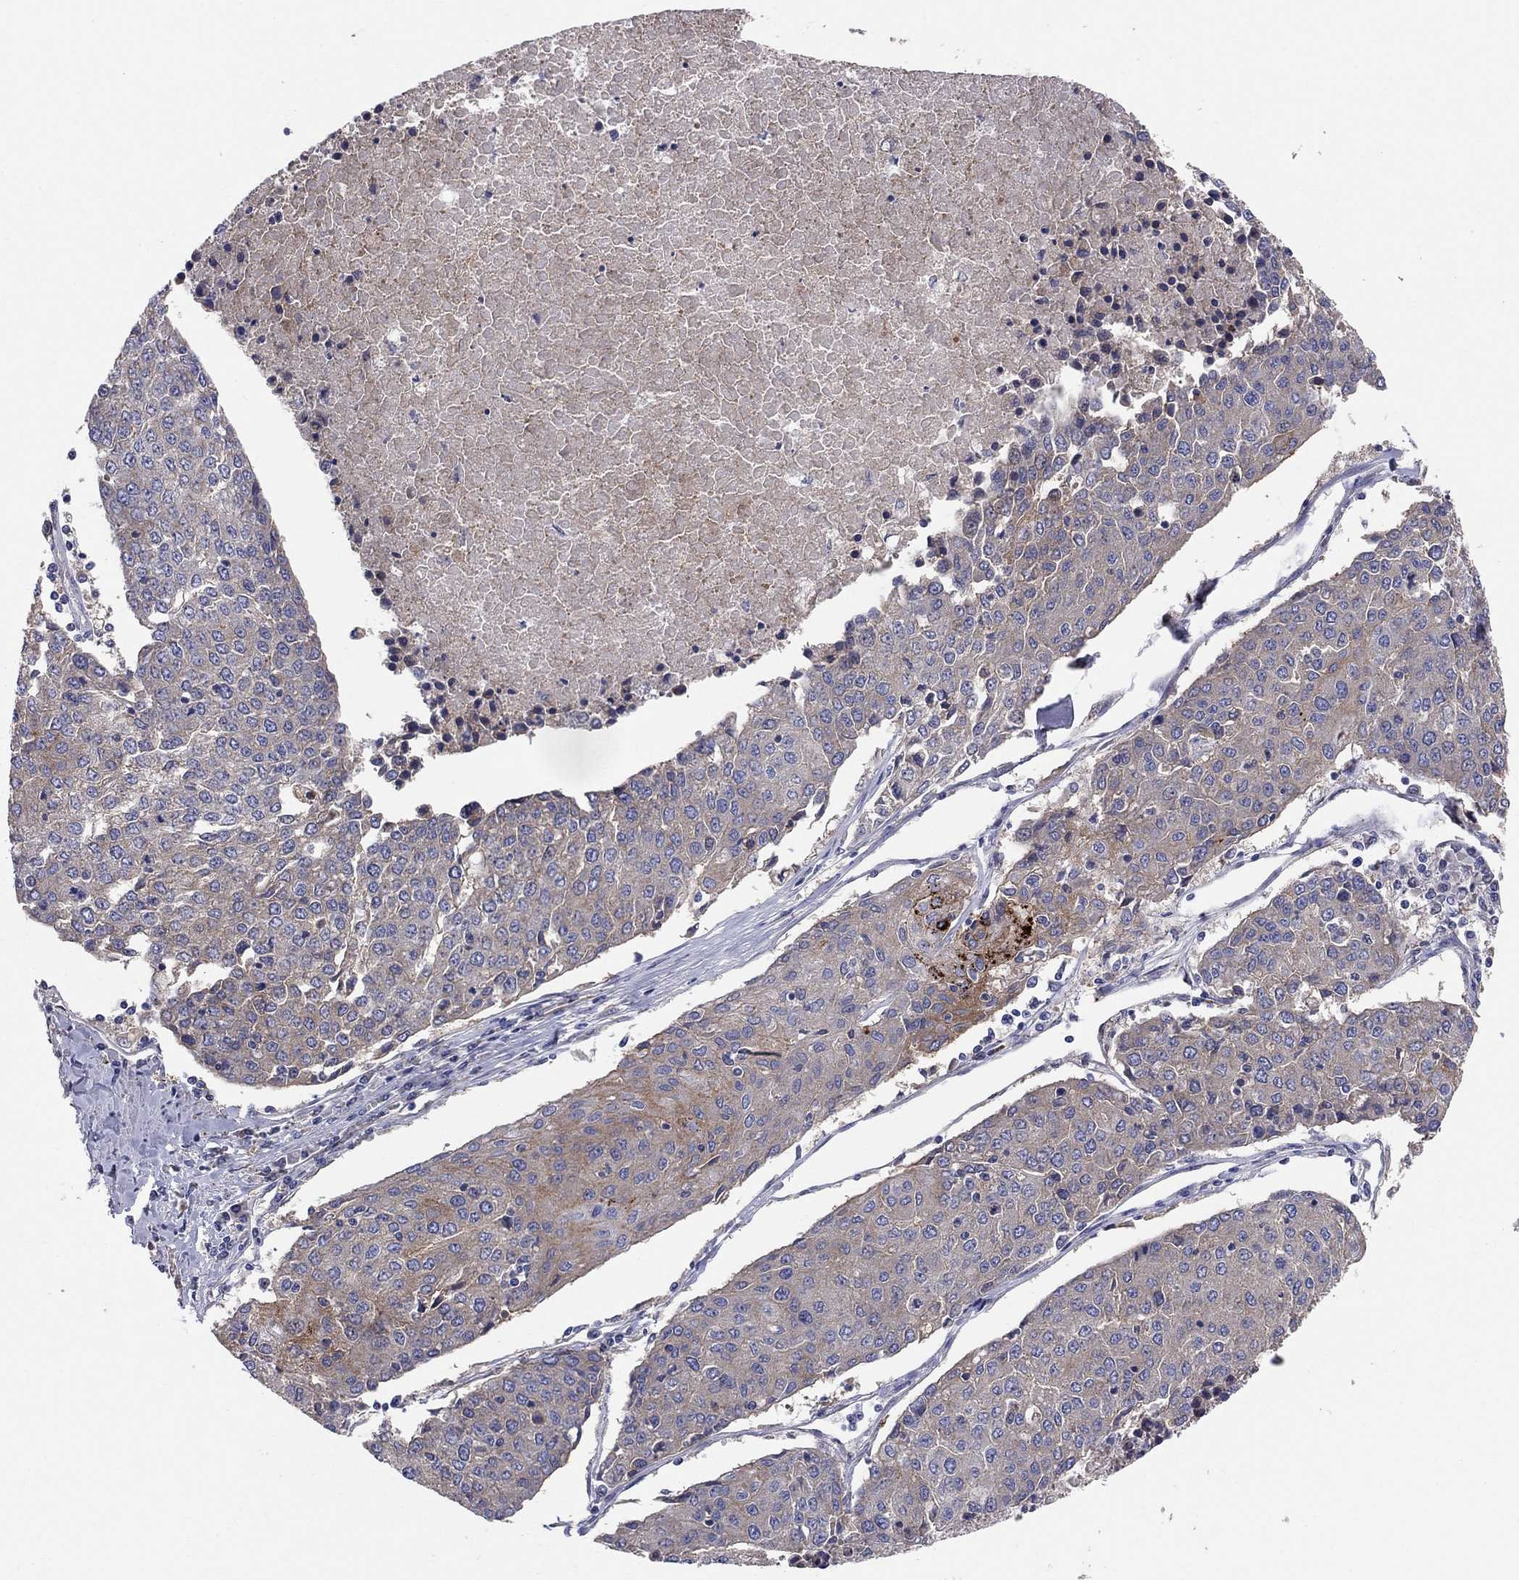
{"staining": {"intensity": "negative", "quantity": "none", "location": "none"}, "tissue": "urothelial cancer", "cell_type": "Tumor cells", "image_type": "cancer", "snomed": [{"axis": "morphology", "description": "Urothelial carcinoma, High grade"}, {"axis": "topography", "description": "Urinary bladder"}], "caption": "Immunohistochemistry micrograph of urothelial carcinoma (high-grade) stained for a protein (brown), which exhibits no positivity in tumor cells. Nuclei are stained in blue.", "gene": "EMP2", "patient": {"sex": "female", "age": 85}}